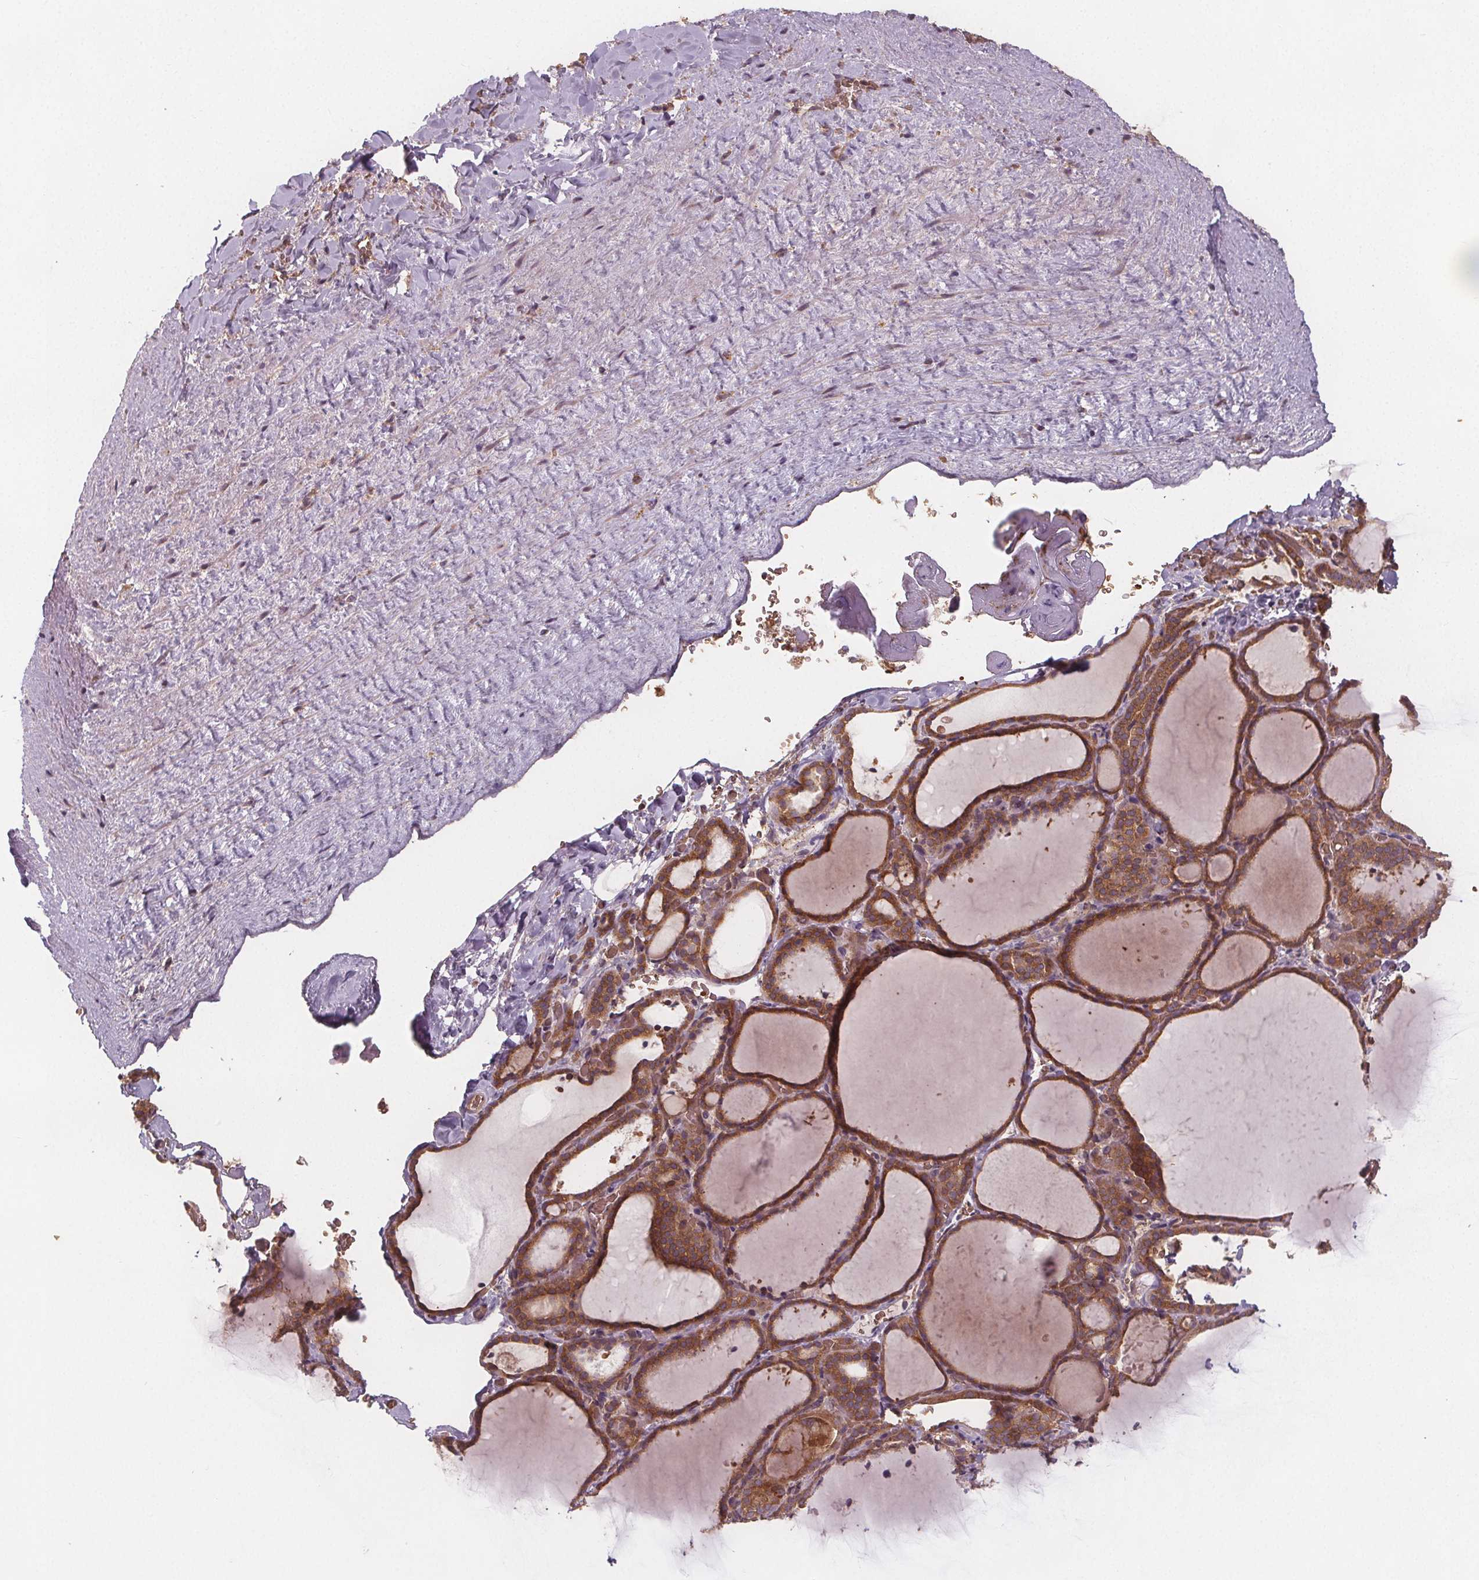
{"staining": {"intensity": "moderate", "quantity": ">75%", "location": "cytoplasmic/membranous"}, "tissue": "thyroid gland", "cell_type": "Glandular cells", "image_type": "normal", "snomed": [{"axis": "morphology", "description": "Normal tissue, NOS"}, {"axis": "topography", "description": "Thyroid gland"}], "caption": "This is an image of IHC staining of unremarkable thyroid gland, which shows moderate positivity in the cytoplasmic/membranous of glandular cells.", "gene": "EIF3D", "patient": {"sex": "female", "age": 22}}